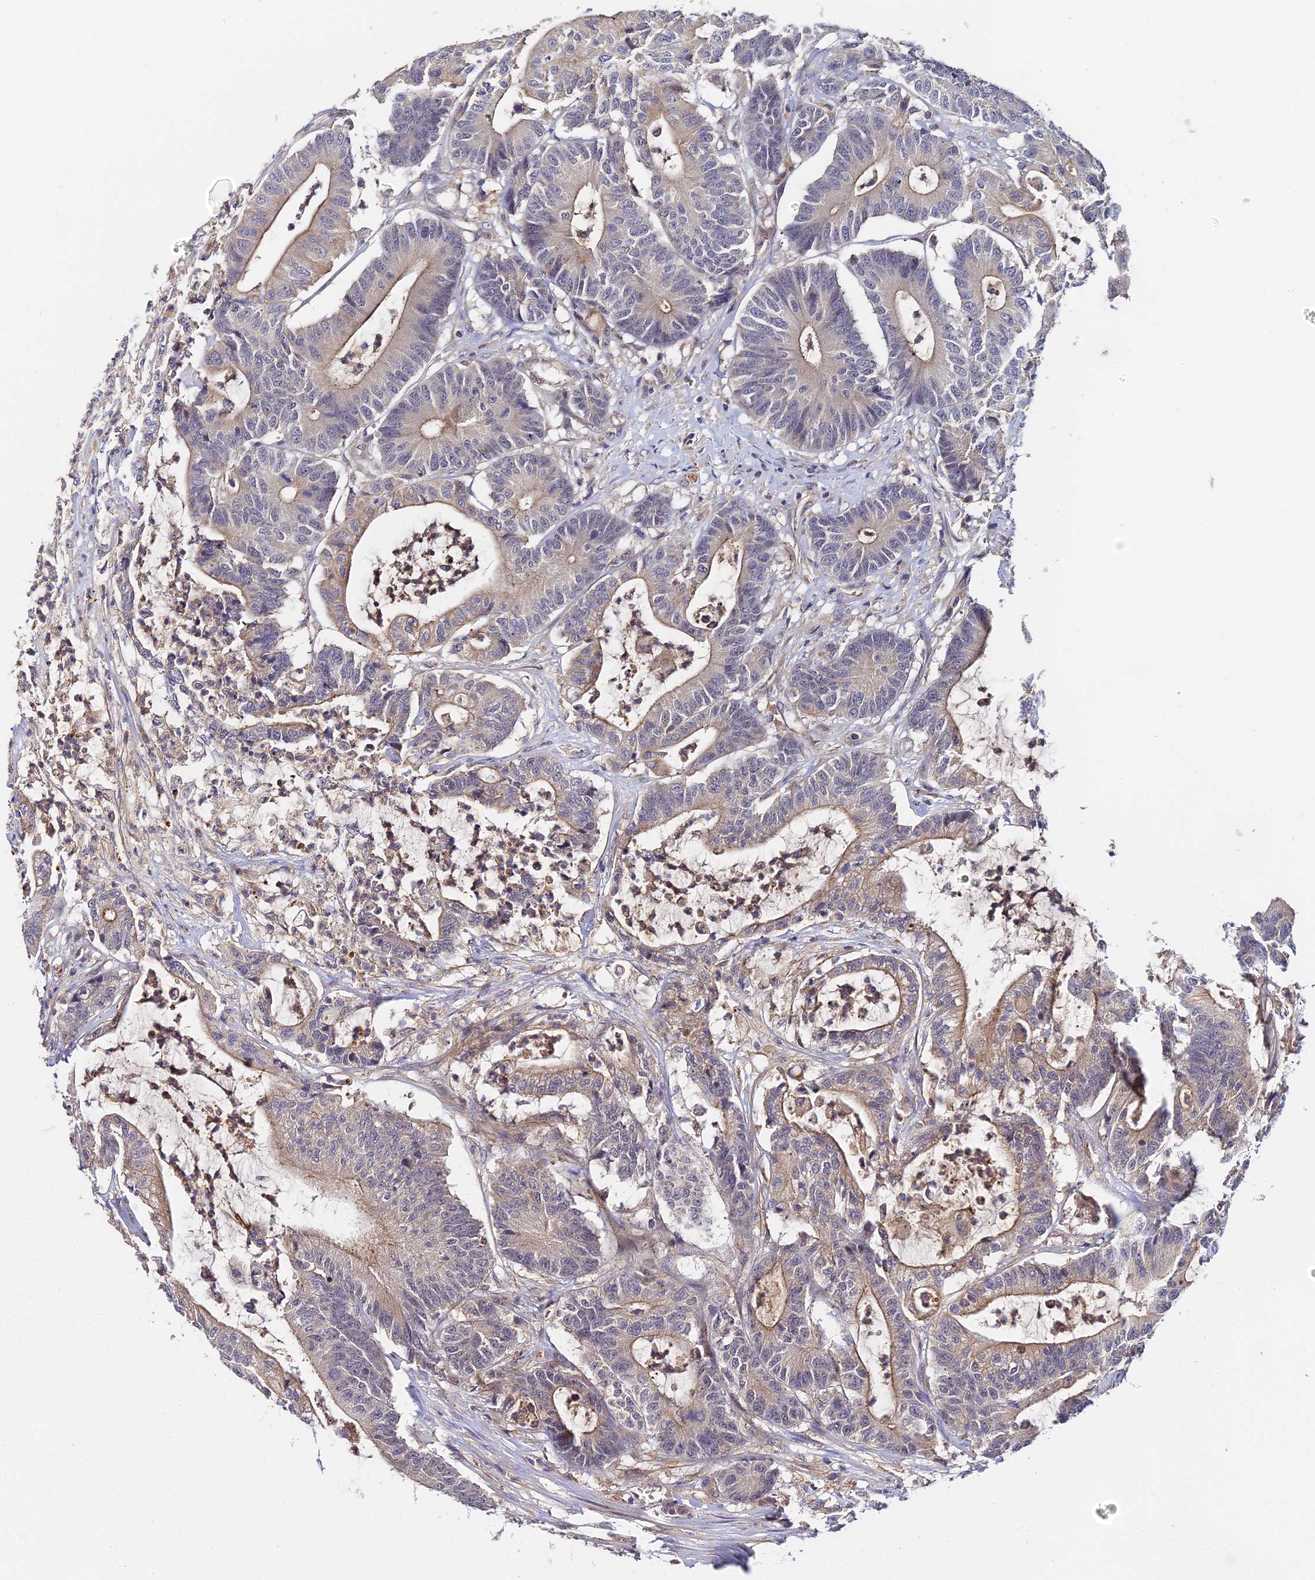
{"staining": {"intensity": "weak", "quantity": "25%-75%", "location": "cytoplasmic/membranous"}, "tissue": "colorectal cancer", "cell_type": "Tumor cells", "image_type": "cancer", "snomed": [{"axis": "morphology", "description": "Adenocarcinoma, NOS"}, {"axis": "topography", "description": "Colon"}], "caption": "The photomicrograph exhibits immunohistochemical staining of colorectal adenocarcinoma. There is weak cytoplasmic/membranous expression is identified in approximately 25%-75% of tumor cells.", "gene": "ZBED8", "patient": {"sex": "female", "age": 84}}